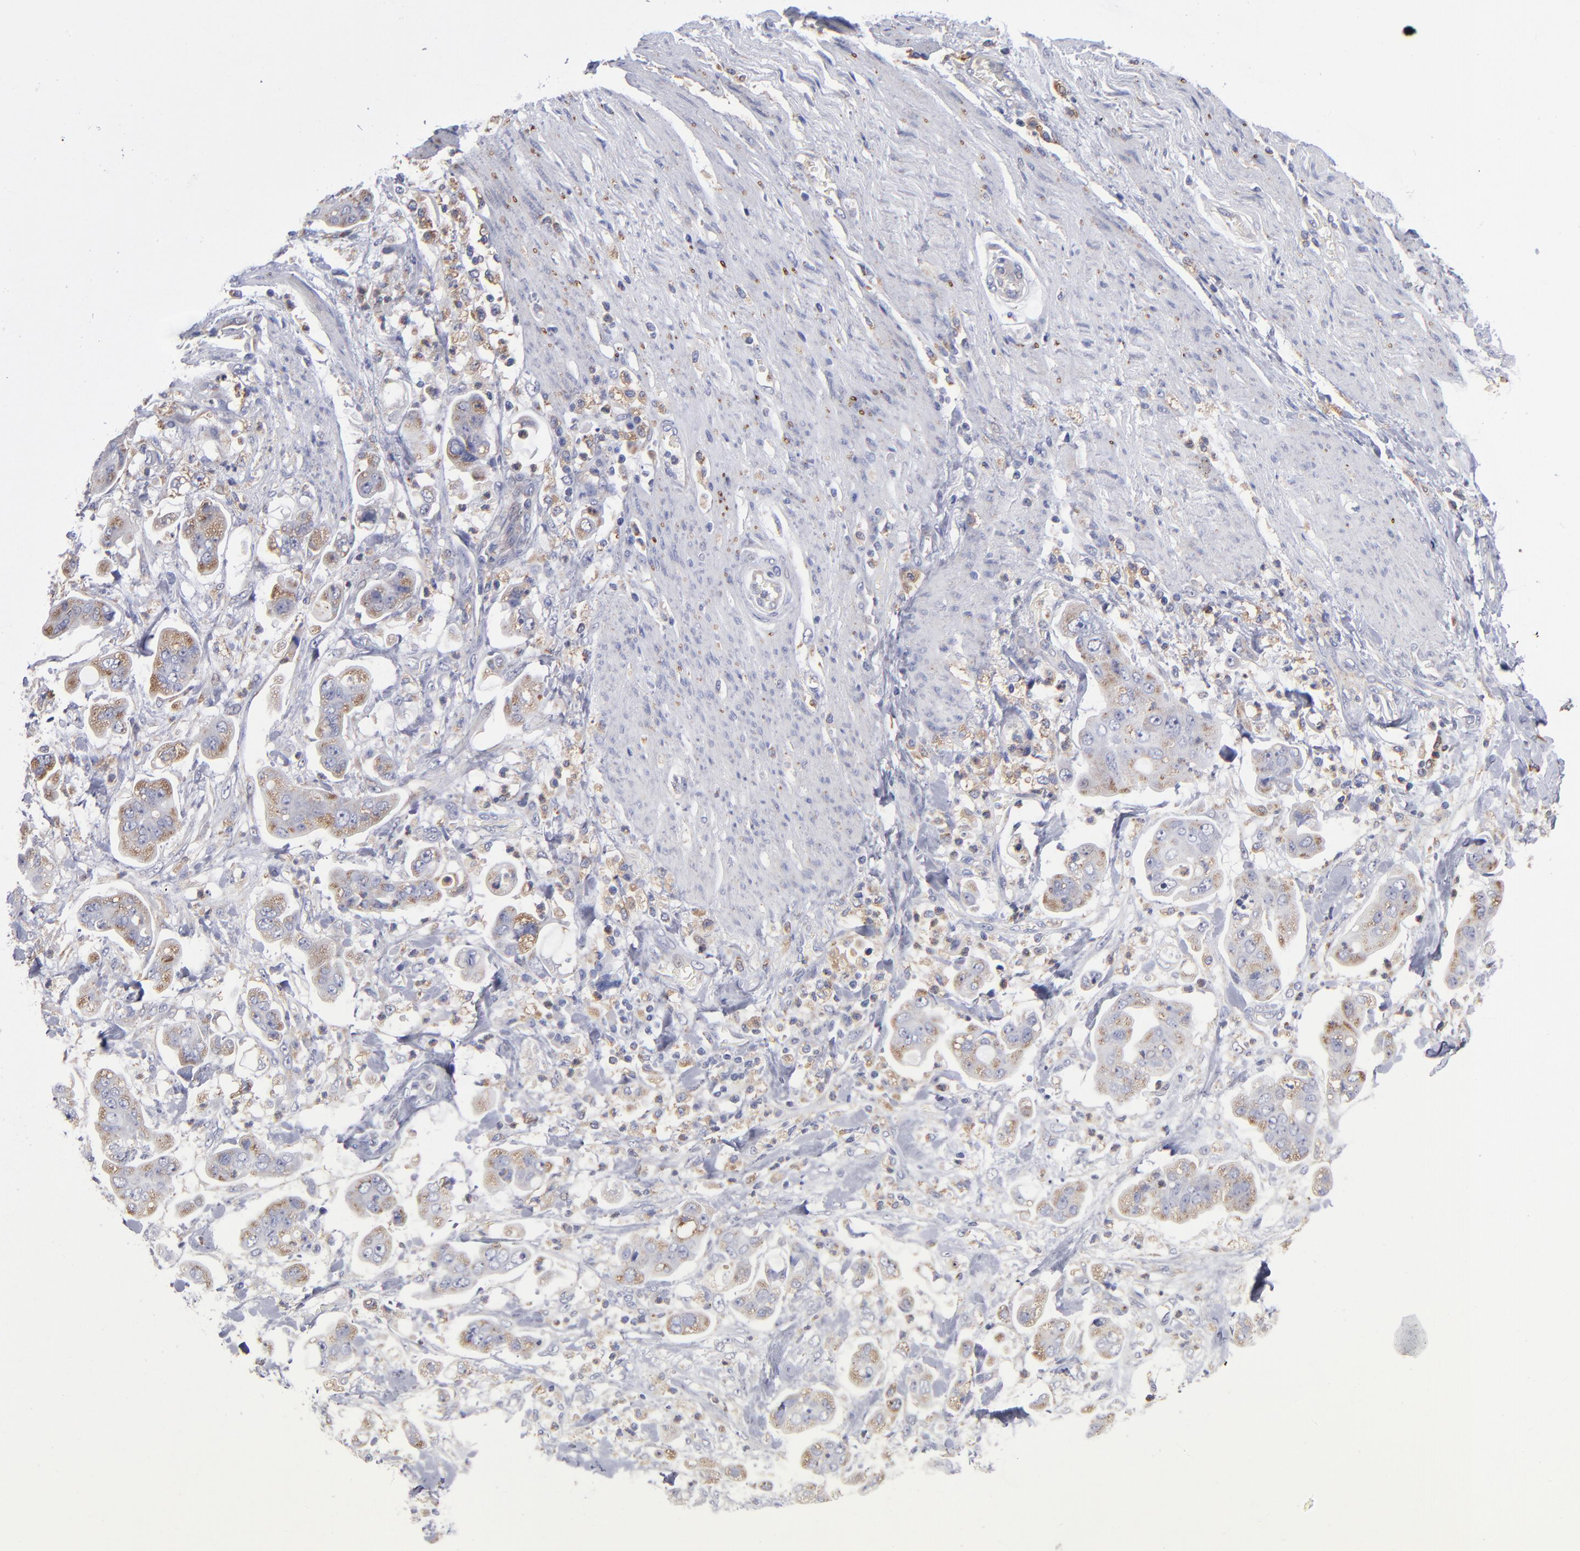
{"staining": {"intensity": "moderate", "quantity": ">75%", "location": "cytoplasmic/membranous"}, "tissue": "stomach cancer", "cell_type": "Tumor cells", "image_type": "cancer", "snomed": [{"axis": "morphology", "description": "Adenocarcinoma, NOS"}, {"axis": "topography", "description": "Stomach"}], "caption": "Immunohistochemistry (DAB) staining of adenocarcinoma (stomach) reveals moderate cytoplasmic/membranous protein expression in approximately >75% of tumor cells.", "gene": "RRAGB", "patient": {"sex": "male", "age": 62}}